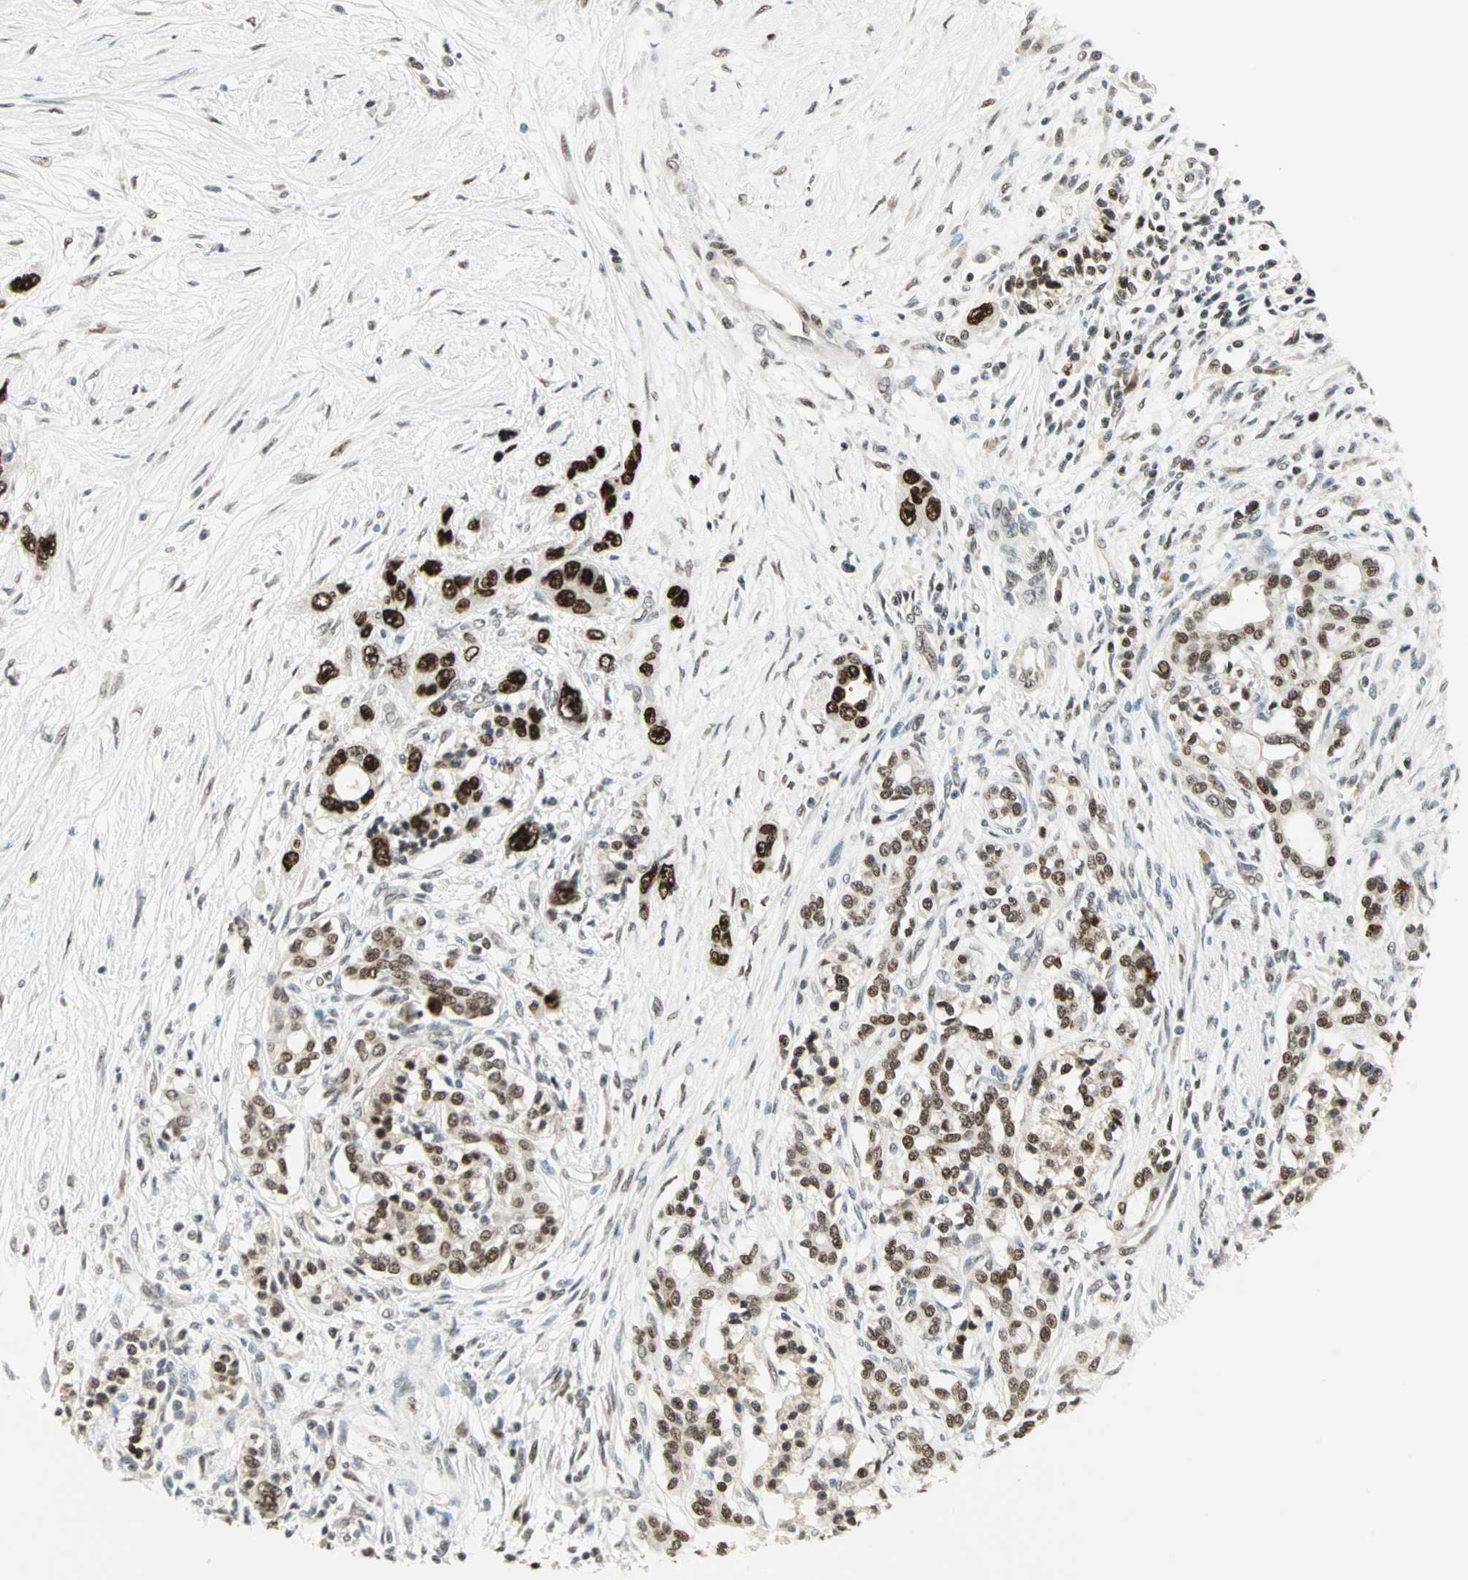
{"staining": {"intensity": "strong", "quantity": ">75%", "location": "nuclear"}, "tissue": "pancreatic cancer", "cell_type": "Tumor cells", "image_type": "cancer", "snomed": [{"axis": "morphology", "description": "Adenocarcinoma, NOS"}, {"axis": "topography", "description": "Pancreas"}], "caption": "This is a micrograph of IHC staining of pancreatic cancer, which shows strong positivity in the nuclear of tumor cells.", "gene": "MDC1", "patient": {"sex": "male", "age": 46}}